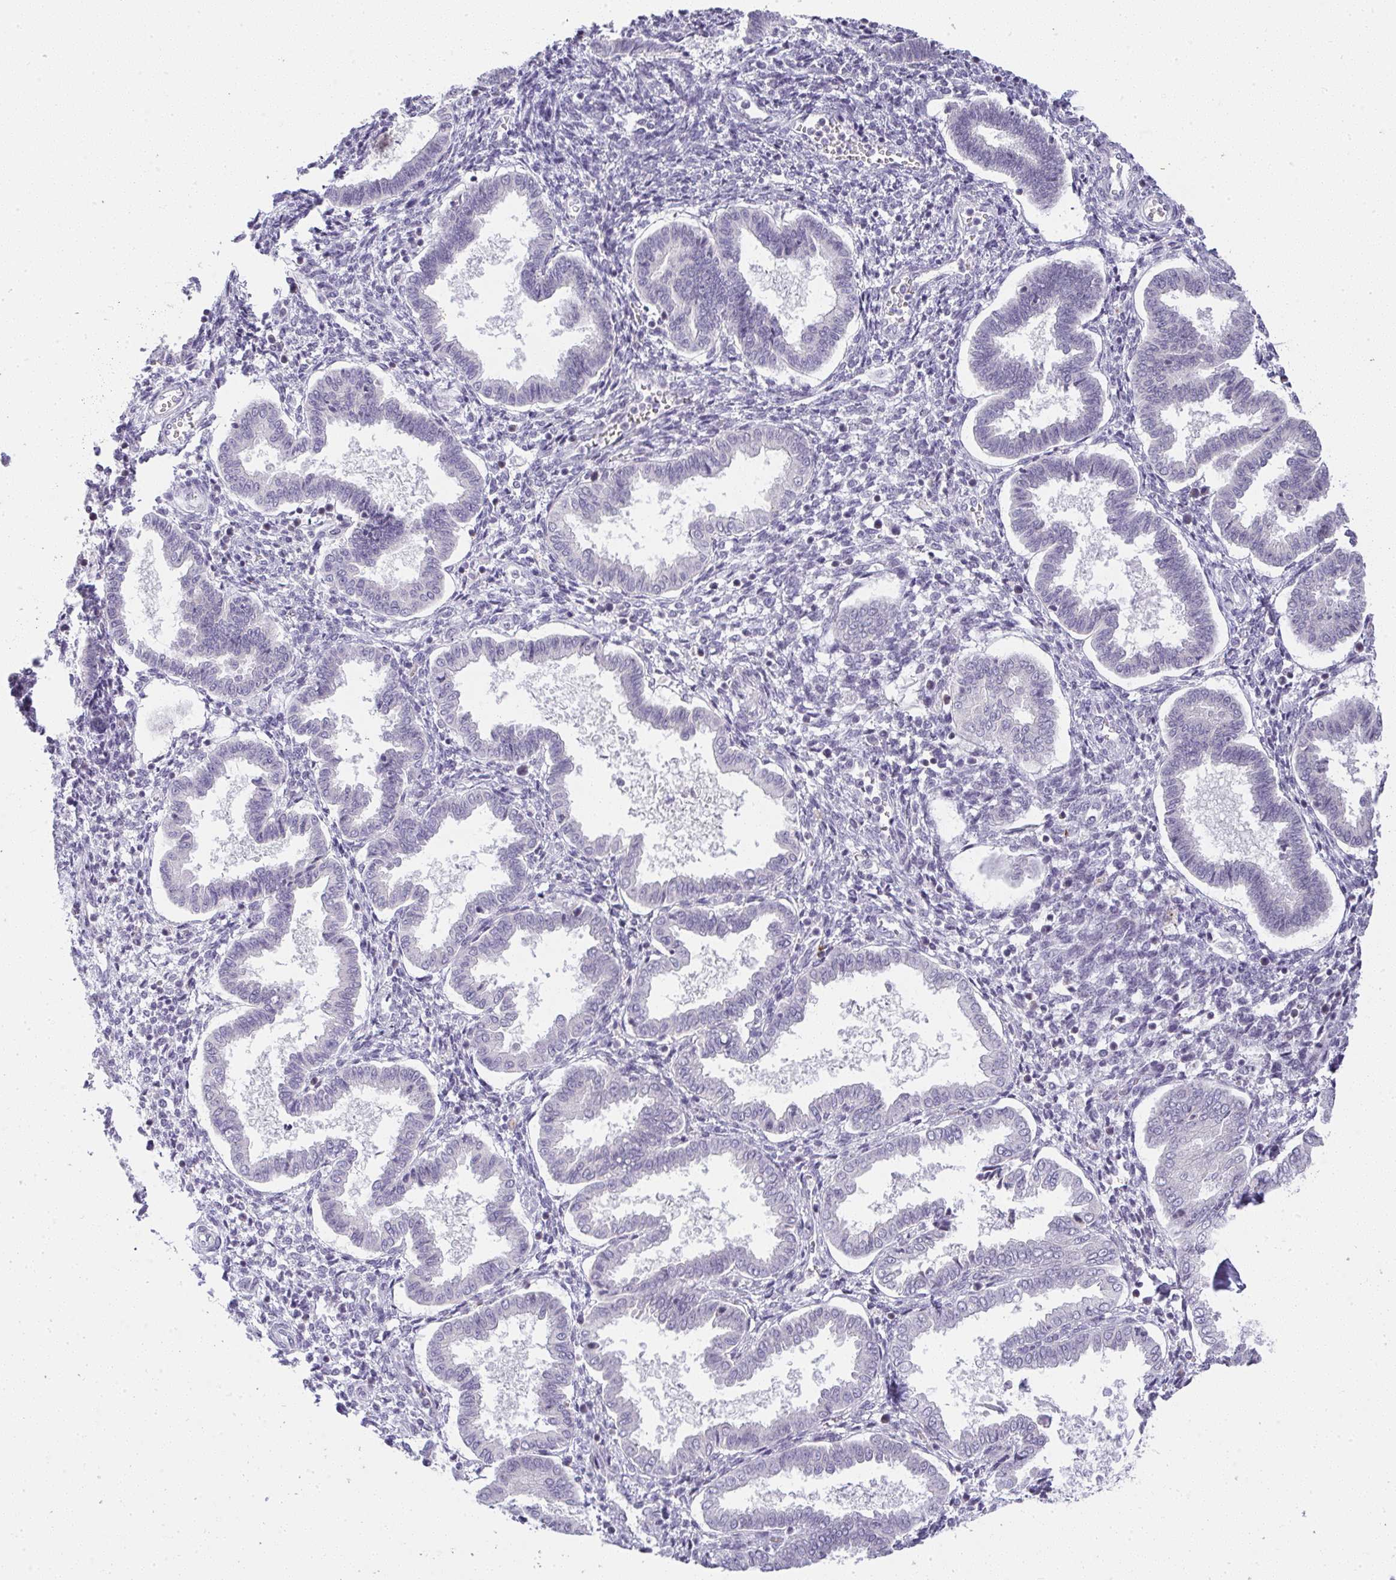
{"staining": {"intensity": "negative", "quantity": "none", "location": "none"}, "tissue": "endometrium", "cell_type": "Cells in endometrial stroma", "image_type": "normal", "snomed": [{"axis": "morphology", "description": "Normal tissue, NOS"}, {"axis": "topography", "description": "Endometrium"}], "caption": "DAB (3,3'-diaminobenzidine) immunohistochemical staining of unremarkable human endometrium displays no significant staining in cells in endometrial stroma.", "gene": "CACNA1S", "patient": {"sex": "female", "age": 24}}